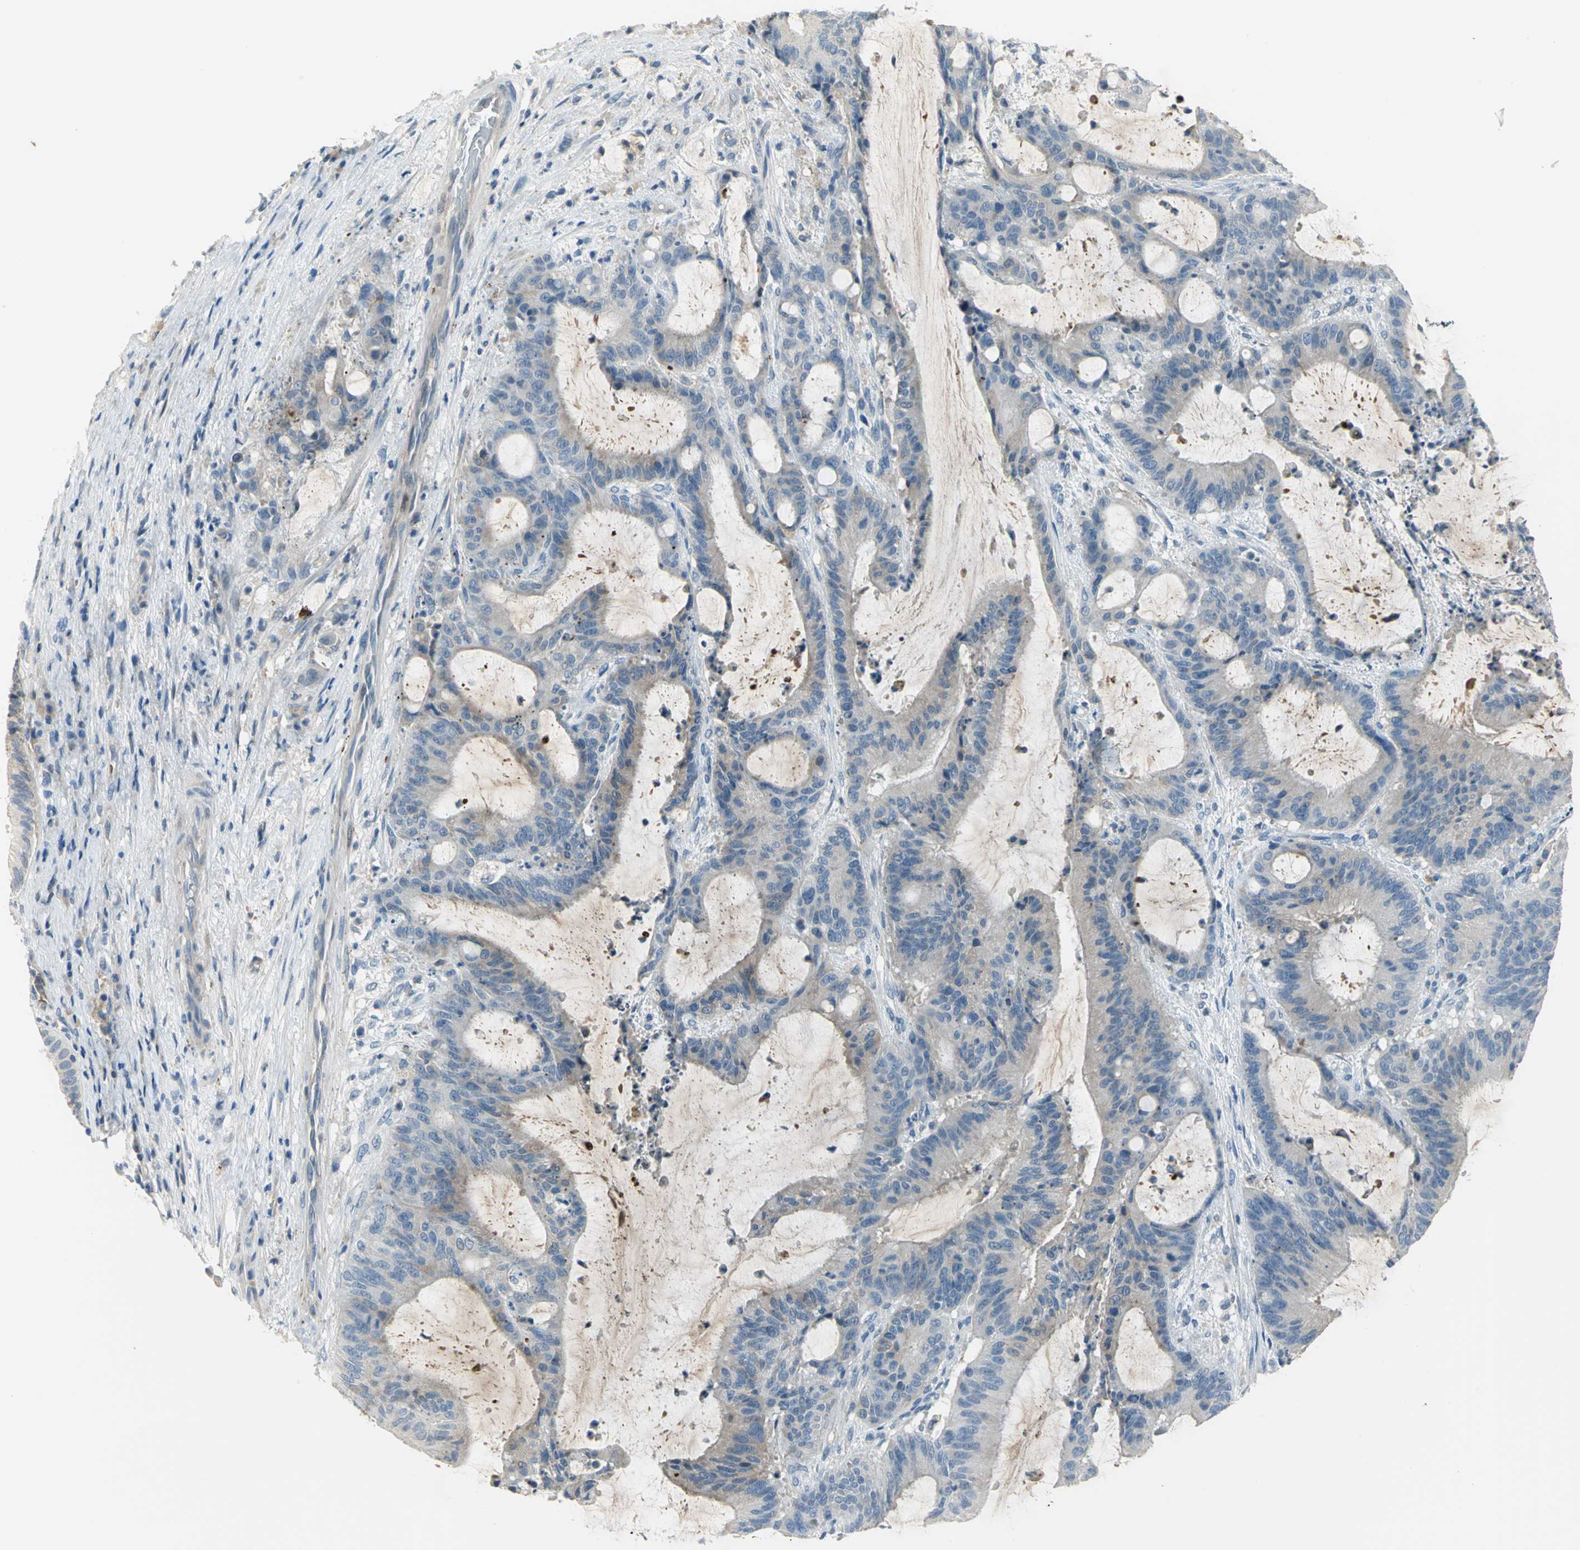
{"staining": {"intensity": "moderate", "quantity": "25%-75%", "location": "cytoplasmic/membranous"}, "tissue": "liver cancer", "cell_type": "Tumor cells", "image_type": "cancer", "snomed": [{"axis": "morphology", "description": "Cholangiocarcinoma"}, {"axis": "topography", "description": "Liver"}], "caption": "There is medium levels of moderate cytoplasmic/membranous expression in tumor cells of liver cancer, as demonstrated by immunohistochemical staining (brown color).", "gene": "ZIC1", "patient": {"sex": "female", "age": 73}}